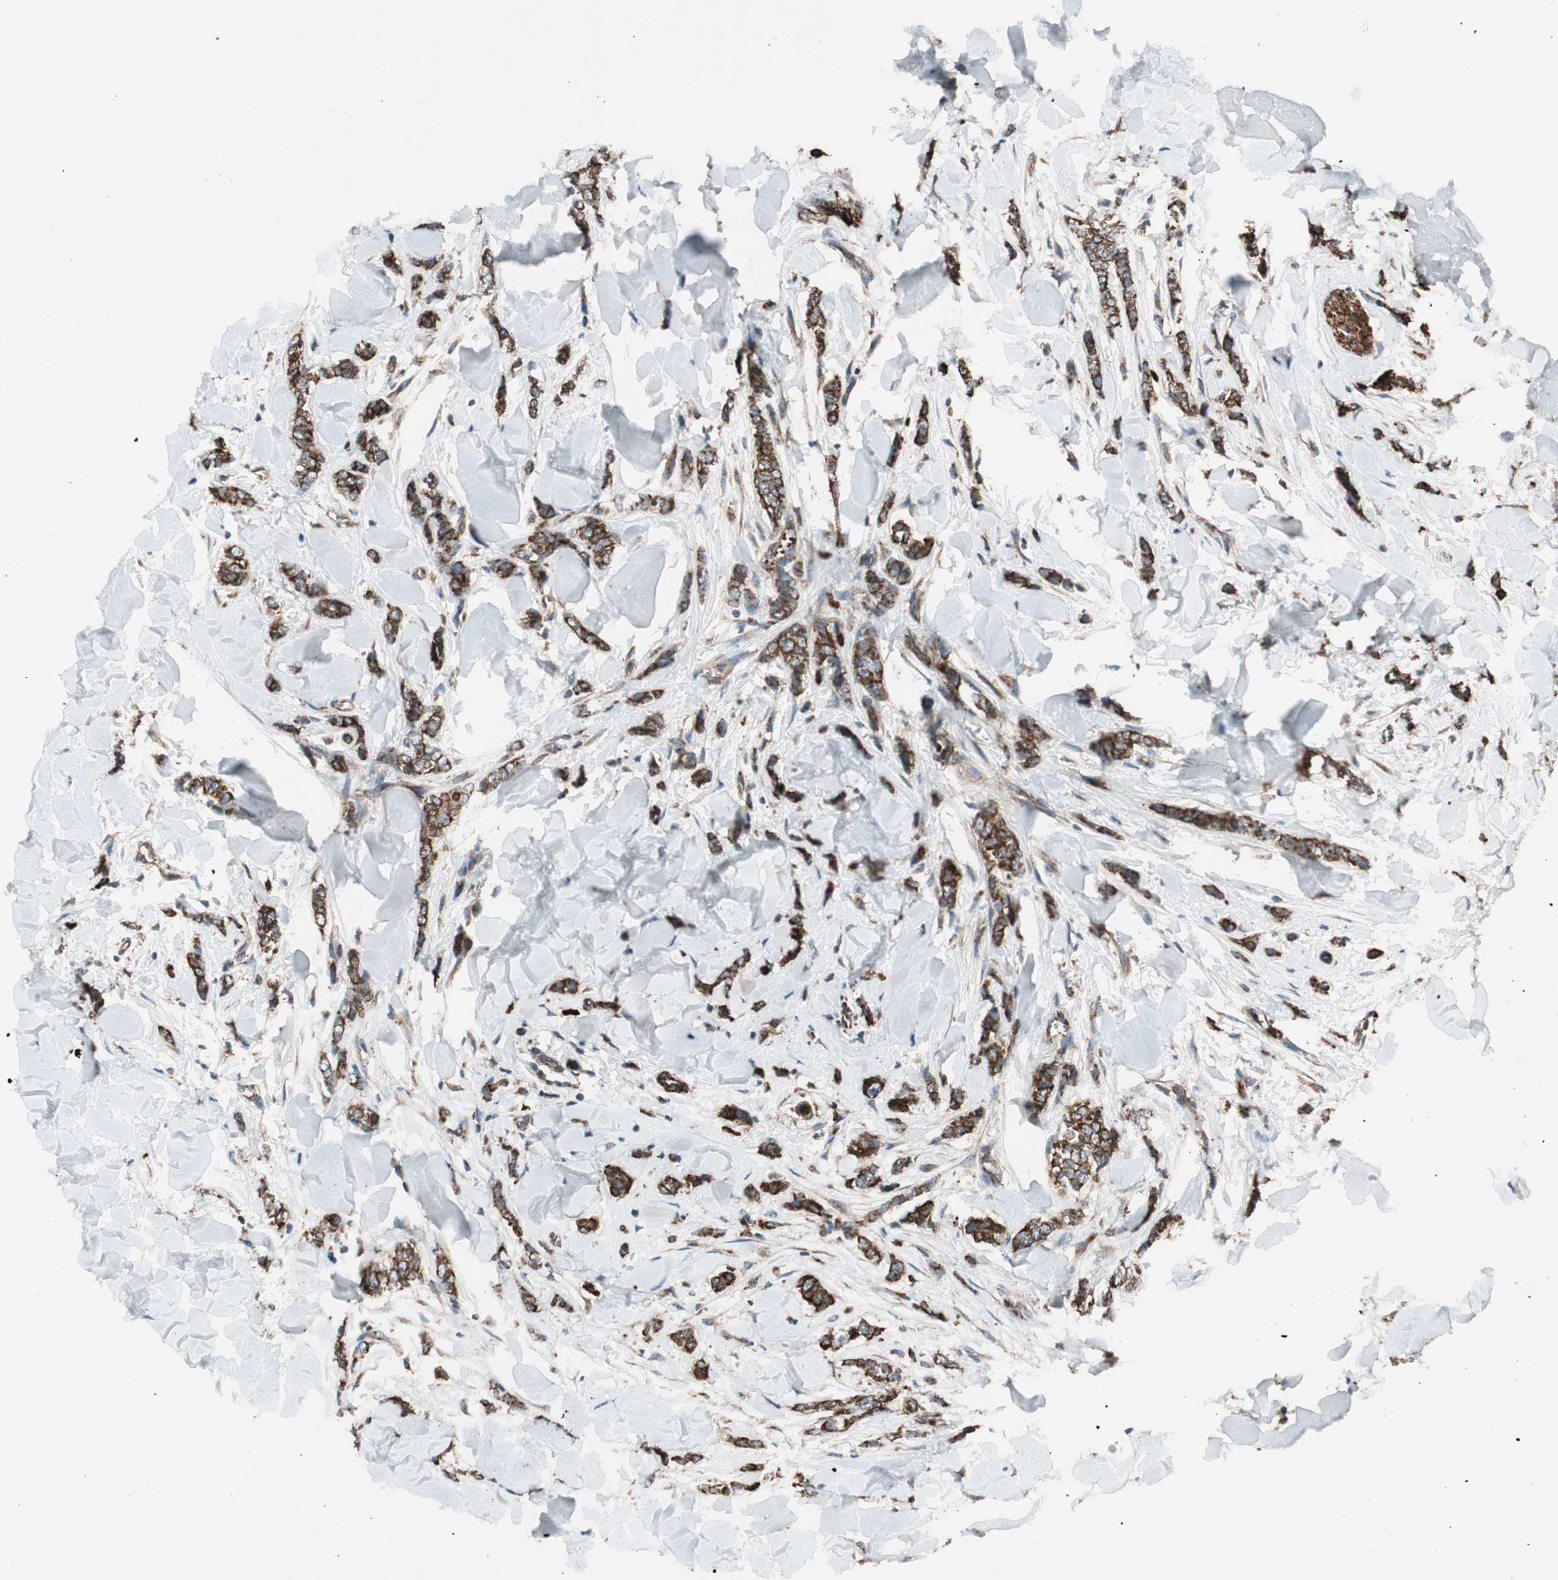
{"staining": {"intensity": "strong", "quantity": ">75%", "location": "cytoplasmic/membranous"}, "tissue": "breast cancer", "cell_type": "Tumor cells", "image_type": "cancer", "snomed": [{"axis": "morphology", "description": "Lobular carcinoma"}, {"axis": "topography", "description": "Skin"}, {"axis": "topography", "description": "Breast"}], "caption": "Breast cancer stained with a brown dye demonstrates strong cytoplasmic/membranous positive expression in about >75% of tumor cells.", "gene": "AKAP1", "patient": {"sex": "female", "age": 46}}